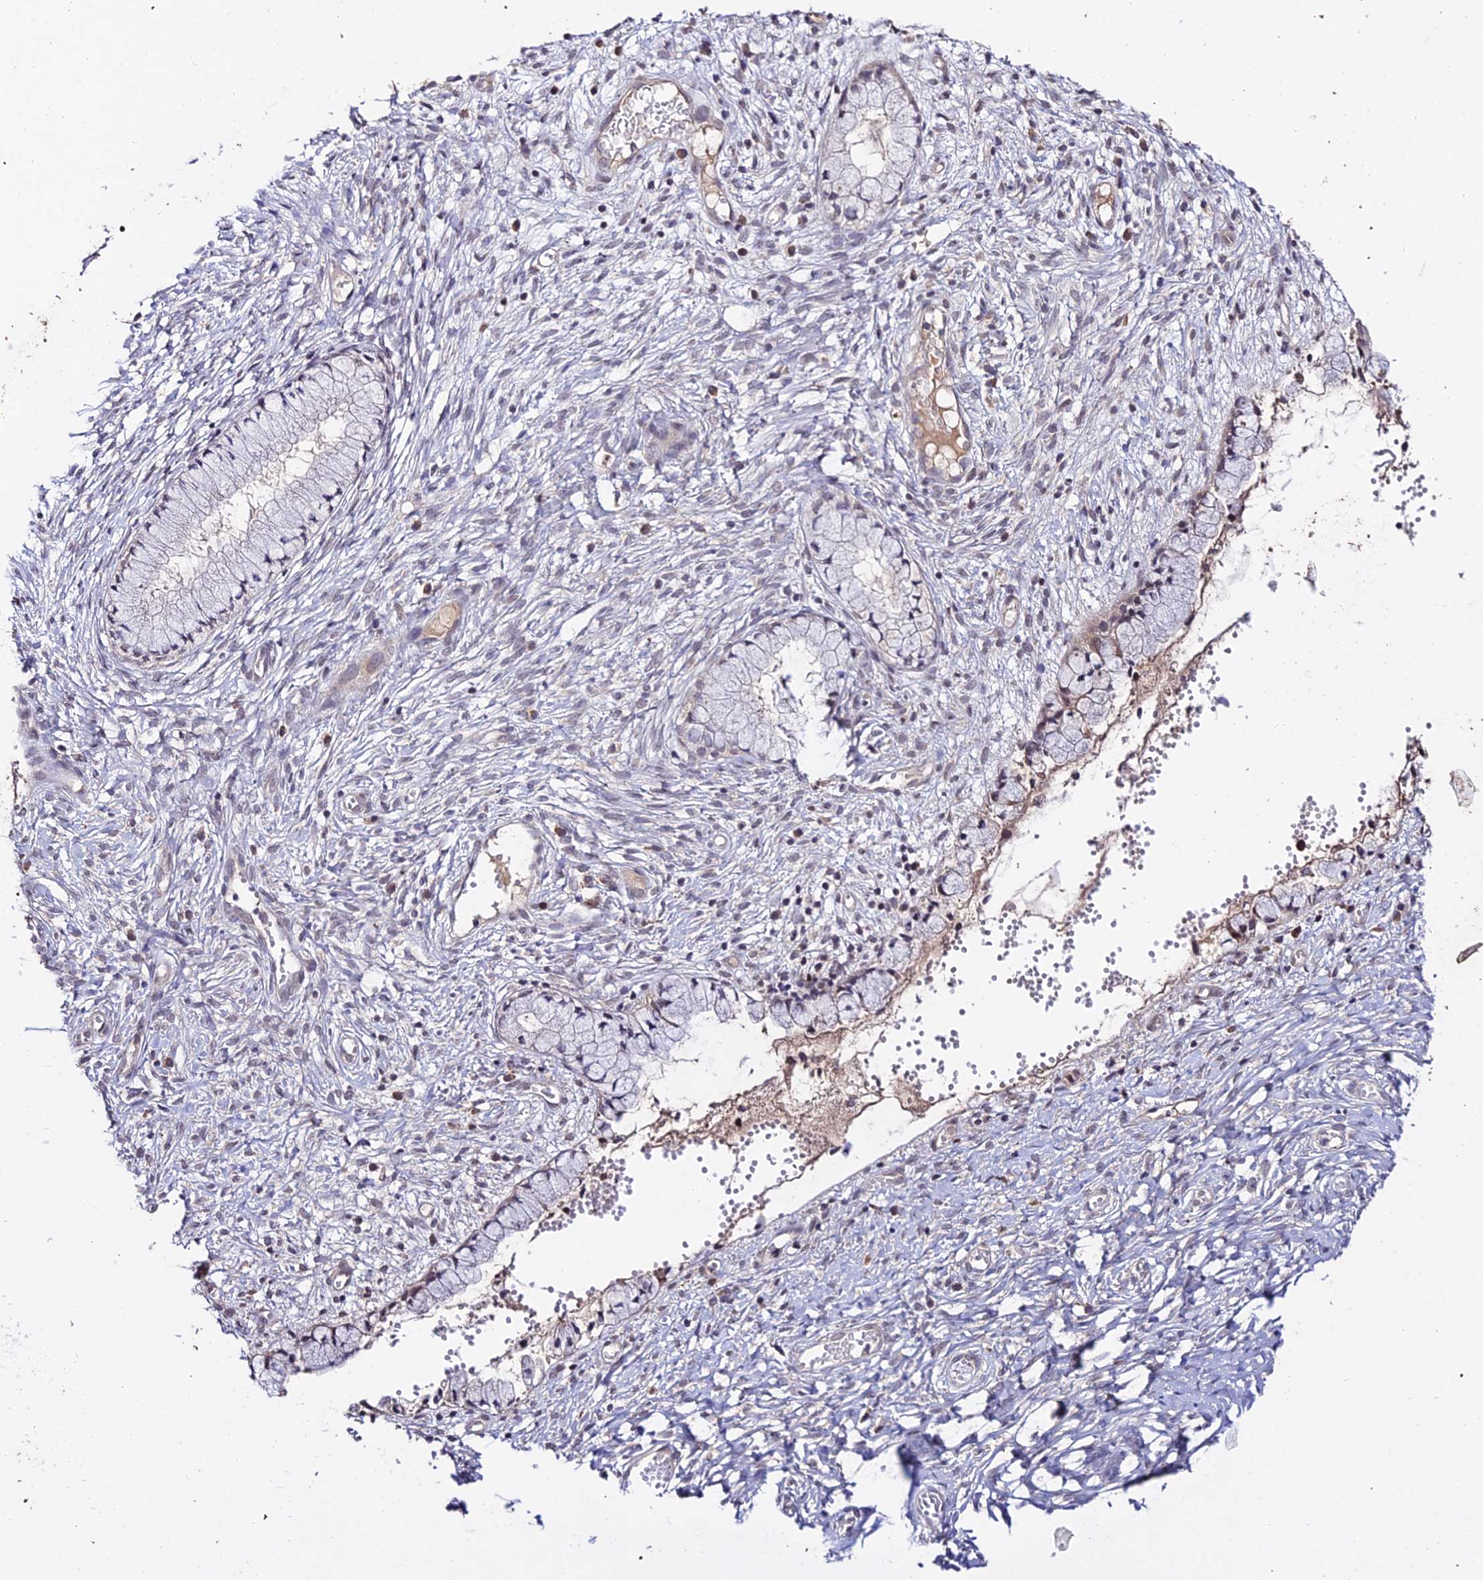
{"staining": {"intensity": "weak", "quantity": "<25%", "location": "cytoplasmic/membranous"}, "tissue": "cervix", "cell_type": "Glandular cells", "image_type": "normal", "snomed": [{"axis": "morphology", "description": "Normal tissue, NOS"}, {"axis": "topography", "description": "Cervix"}], "caption": "Immunohistochemistry image of unremarkable cervix: human cervix stained with DAB (3,3'-diaminobenzidine) demonstrates no significant protein staining in glandular cells.", "gene": "TEKT1", "patient": {"sex": "female", "age": 42}}